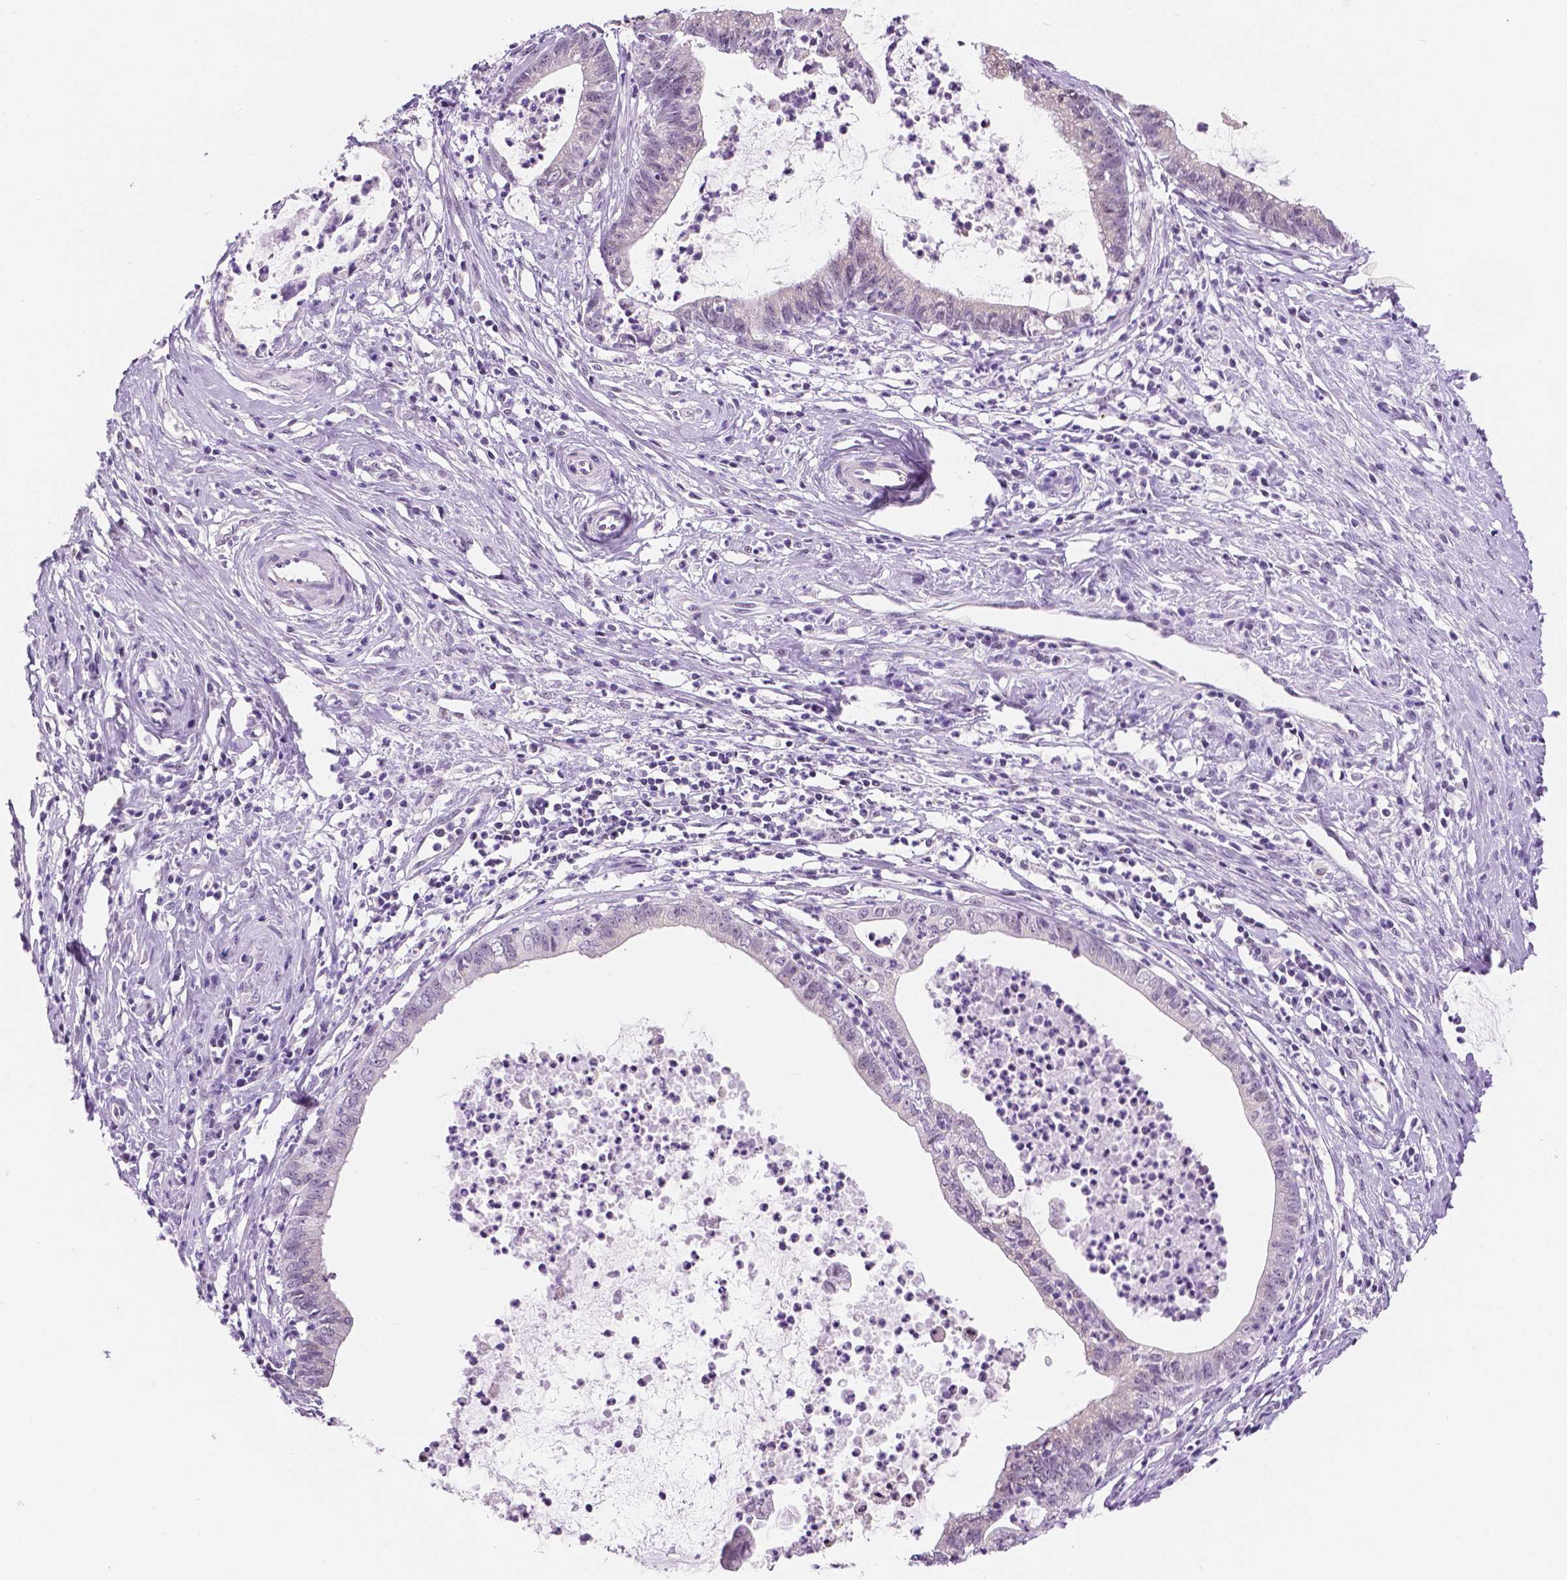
{"staining": {"intensity": "negative", "quantity": "none", "location": "none"}, "tissue": "cervical cancer", "cell_type": "Tumor cells", "image_type": "cancer", "snomed": [{"axis": "morphology", "description": "Normal tissue, NOS"}, {"axis": "morphology", "description": "Adenocarcinoma, NOS"}, {"axis": "topography", "description": "Cervix"}], "caption": "Cervical cancer was stained to show a protein in brown. There is no significant positivity in tumor cells. (DAB (3,3'-diaminobenzidine) immunohistochemistry with hematoxylin counter stain).", "gene": "NHP2", "patient": {"sex": "female", "age": 38}}